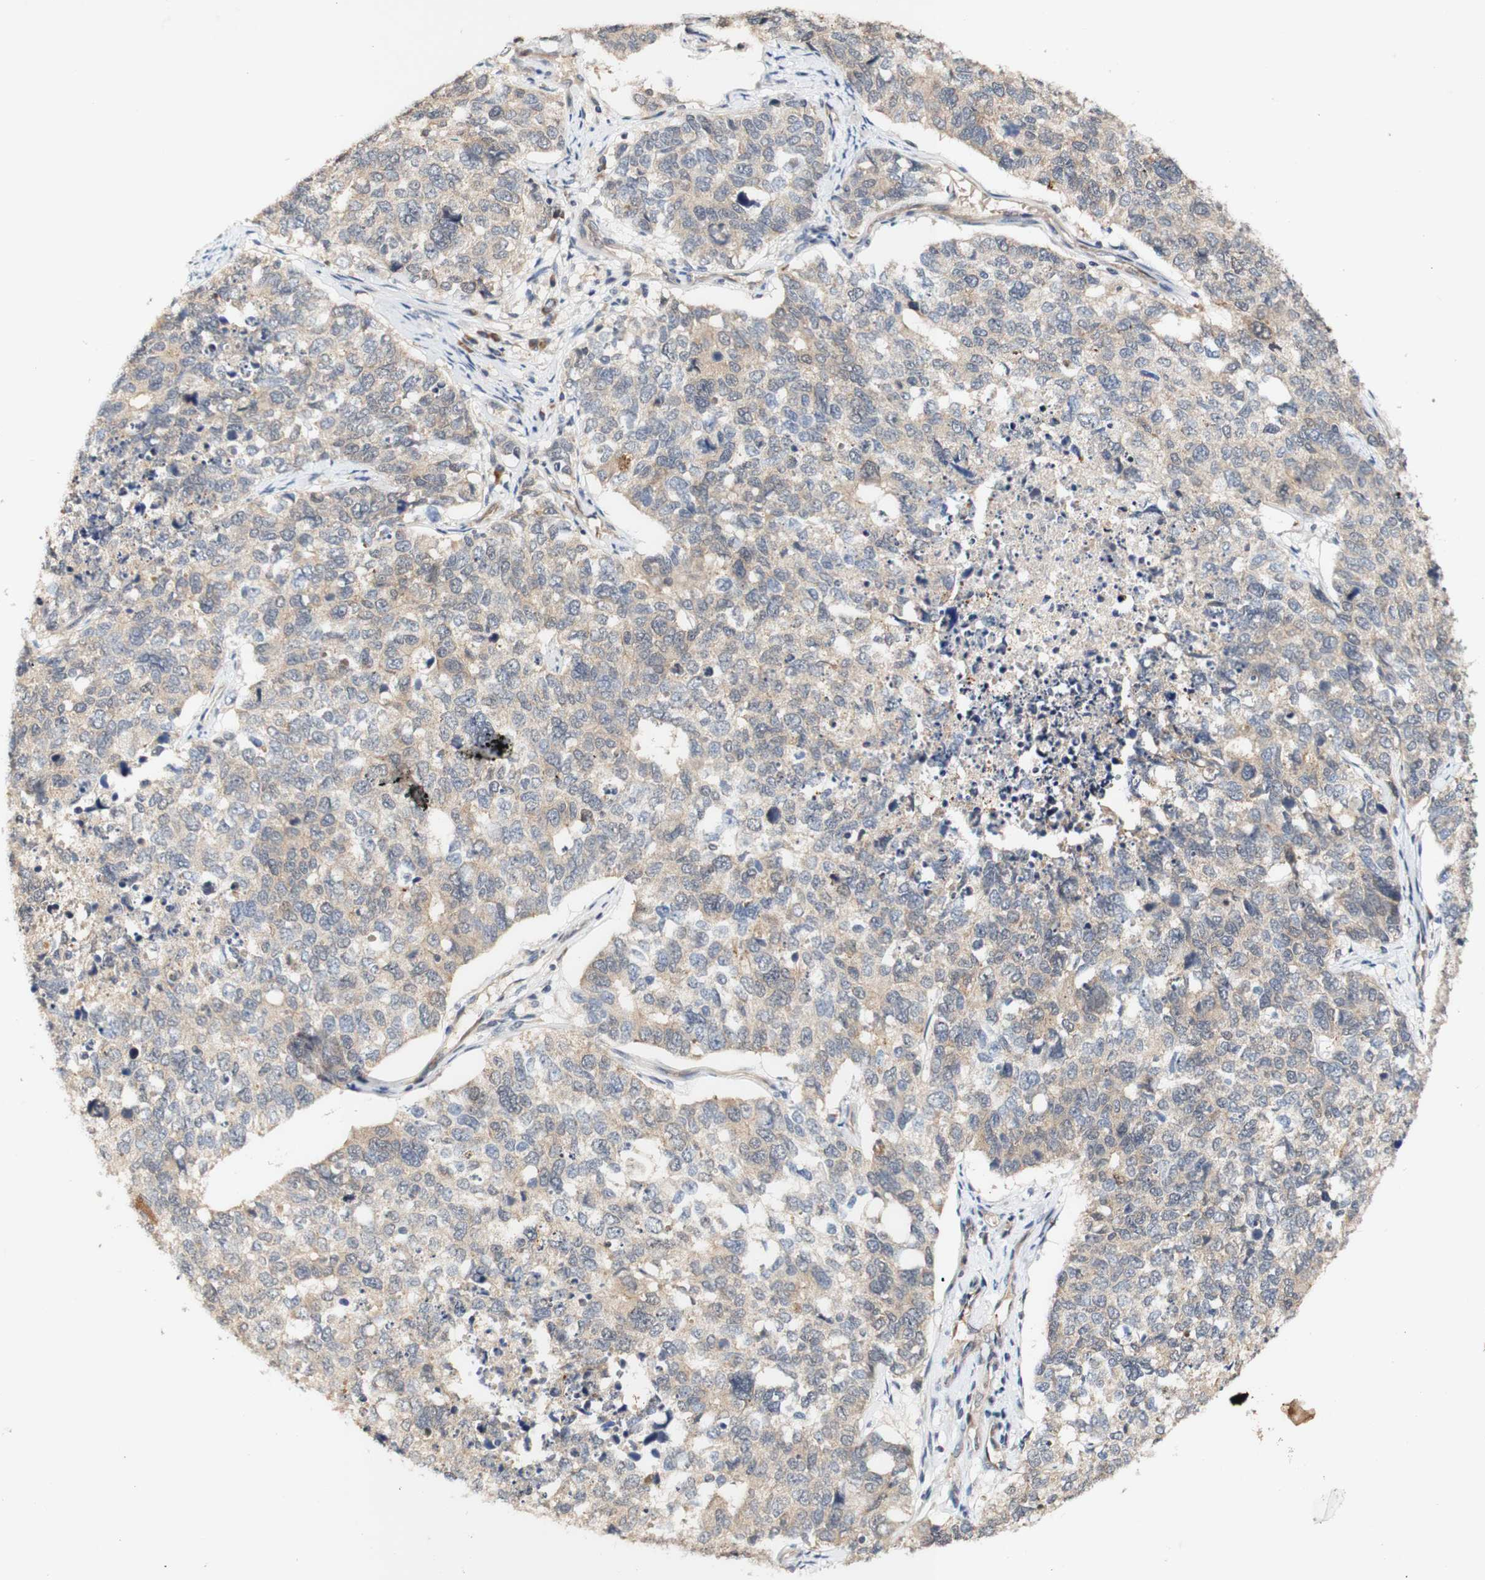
{"staining": {"intensity": "weak", "quantity": ">75%", "location": "cytoplasmic/membranous"}, "tissue": "cervical cancer", "cell_type": "Tumor cells", "image_type": "cancer", "snomed": [{"axis": "morphology", "description": "Squamous cell carcinoma, NOS"}, {"axis": "topography", "description": "Cervix"}], "caption": "Immunohistochemical staining of squamous cell carcinoma (cervical) shows low levels of weak cytoplasmic/membranous positivity in about >75% of tumor cells. (DAB IHC, brown staining for protein, blue staining for nuclei).", "gene": "PIN1", "patient": {"sex": "female", "age": 63}}